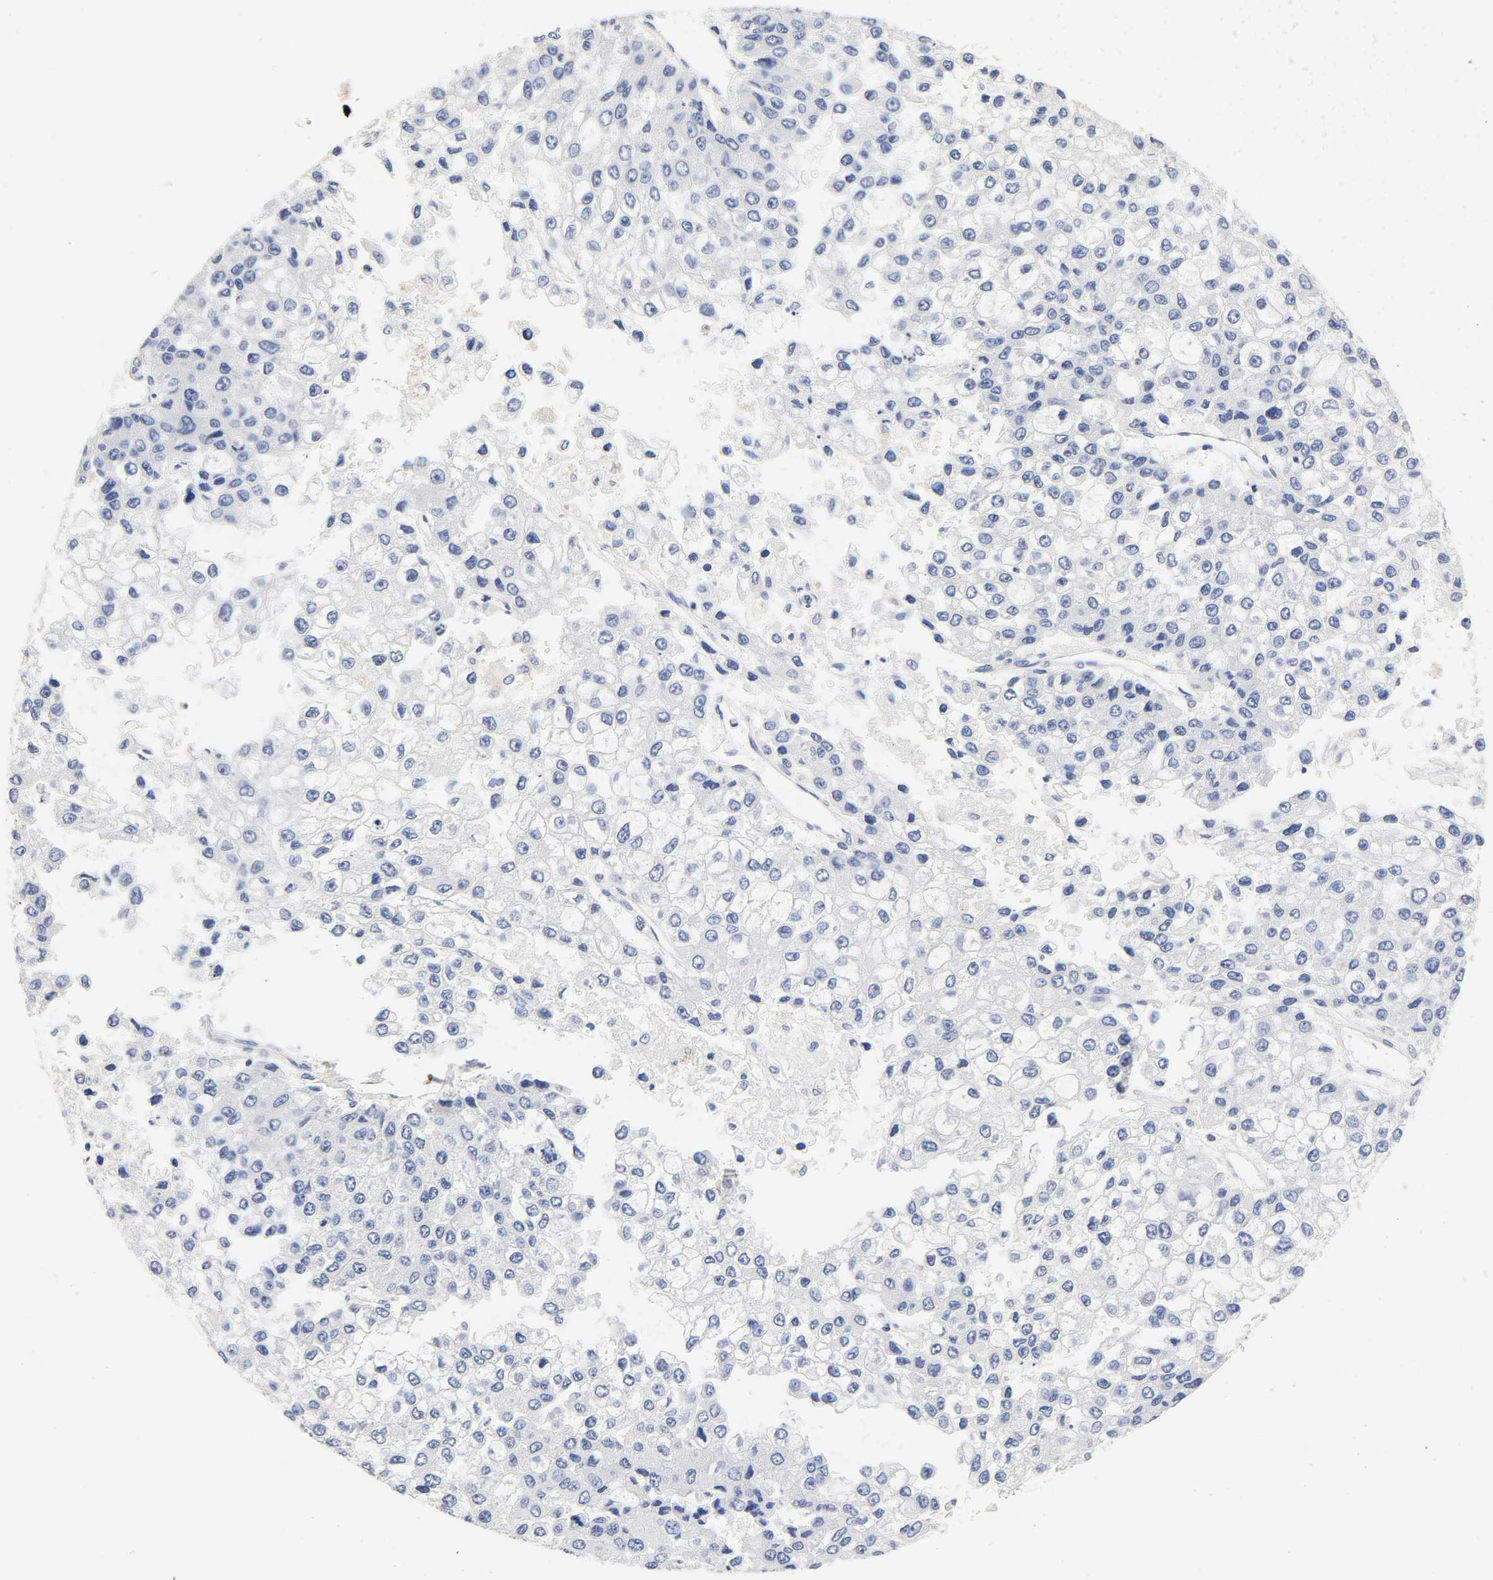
{"staining": {"intensity": "negative", "quantity": "none", "location": "none"}, "tissue": "liver cancer", "cell_type": "Tumor cells", "image_type": "cancer", "snomed": [{"axis": "morphology", "description": "Carcinoma, Hepatocellular, NOS"}, {"axis": "topography", "description": "Liver"}], "caption": "This is an IHC micrograph of liver cancer (hepatocellular carcinoma). There is no expression in tumor cells.", "gene": "SEMA5A", "patient": {"sex": "female", "age": 66}}